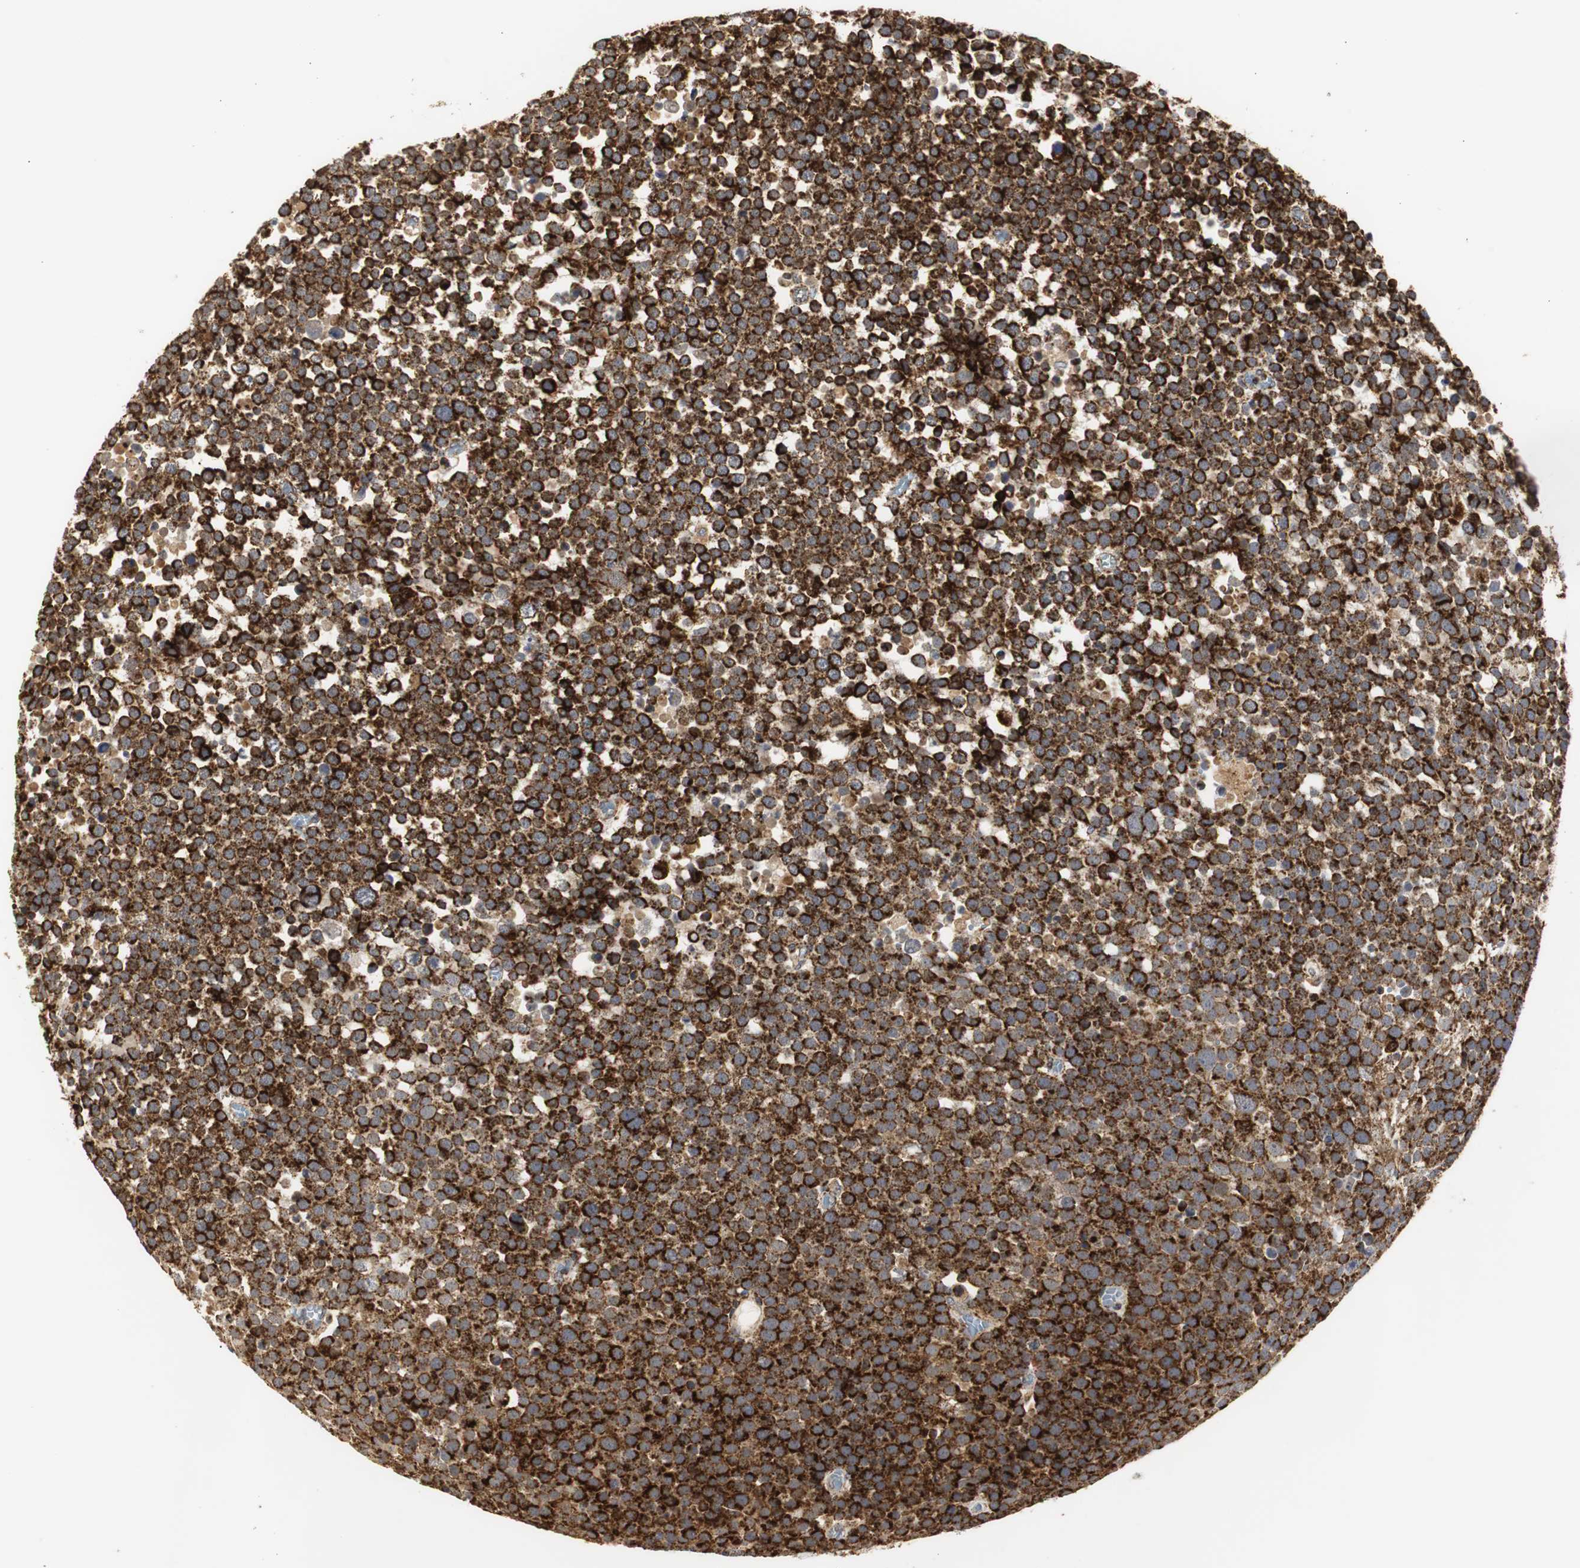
{"staining": {"intensity": "strong", "quantity": ">75%", "location": "cytoplasmic/membranous"}, "tissue": "testis cancer", "cell_type": "Tumor cells", "image_type": "cancer", "snomed": [{"axis": "morphology", "description": "Seminoma, NOS"}, {"axis": "topography", "description": "Testis"}], "caption": "Immunohistochemical staining of human testis cancer (seminoma) shows high levels of strong cytoplasmic/membranous protein expression in approximately >75% of tumor cells.", "gene": "HSD17B10", "patient": {"sex": "male", "age": 71}}